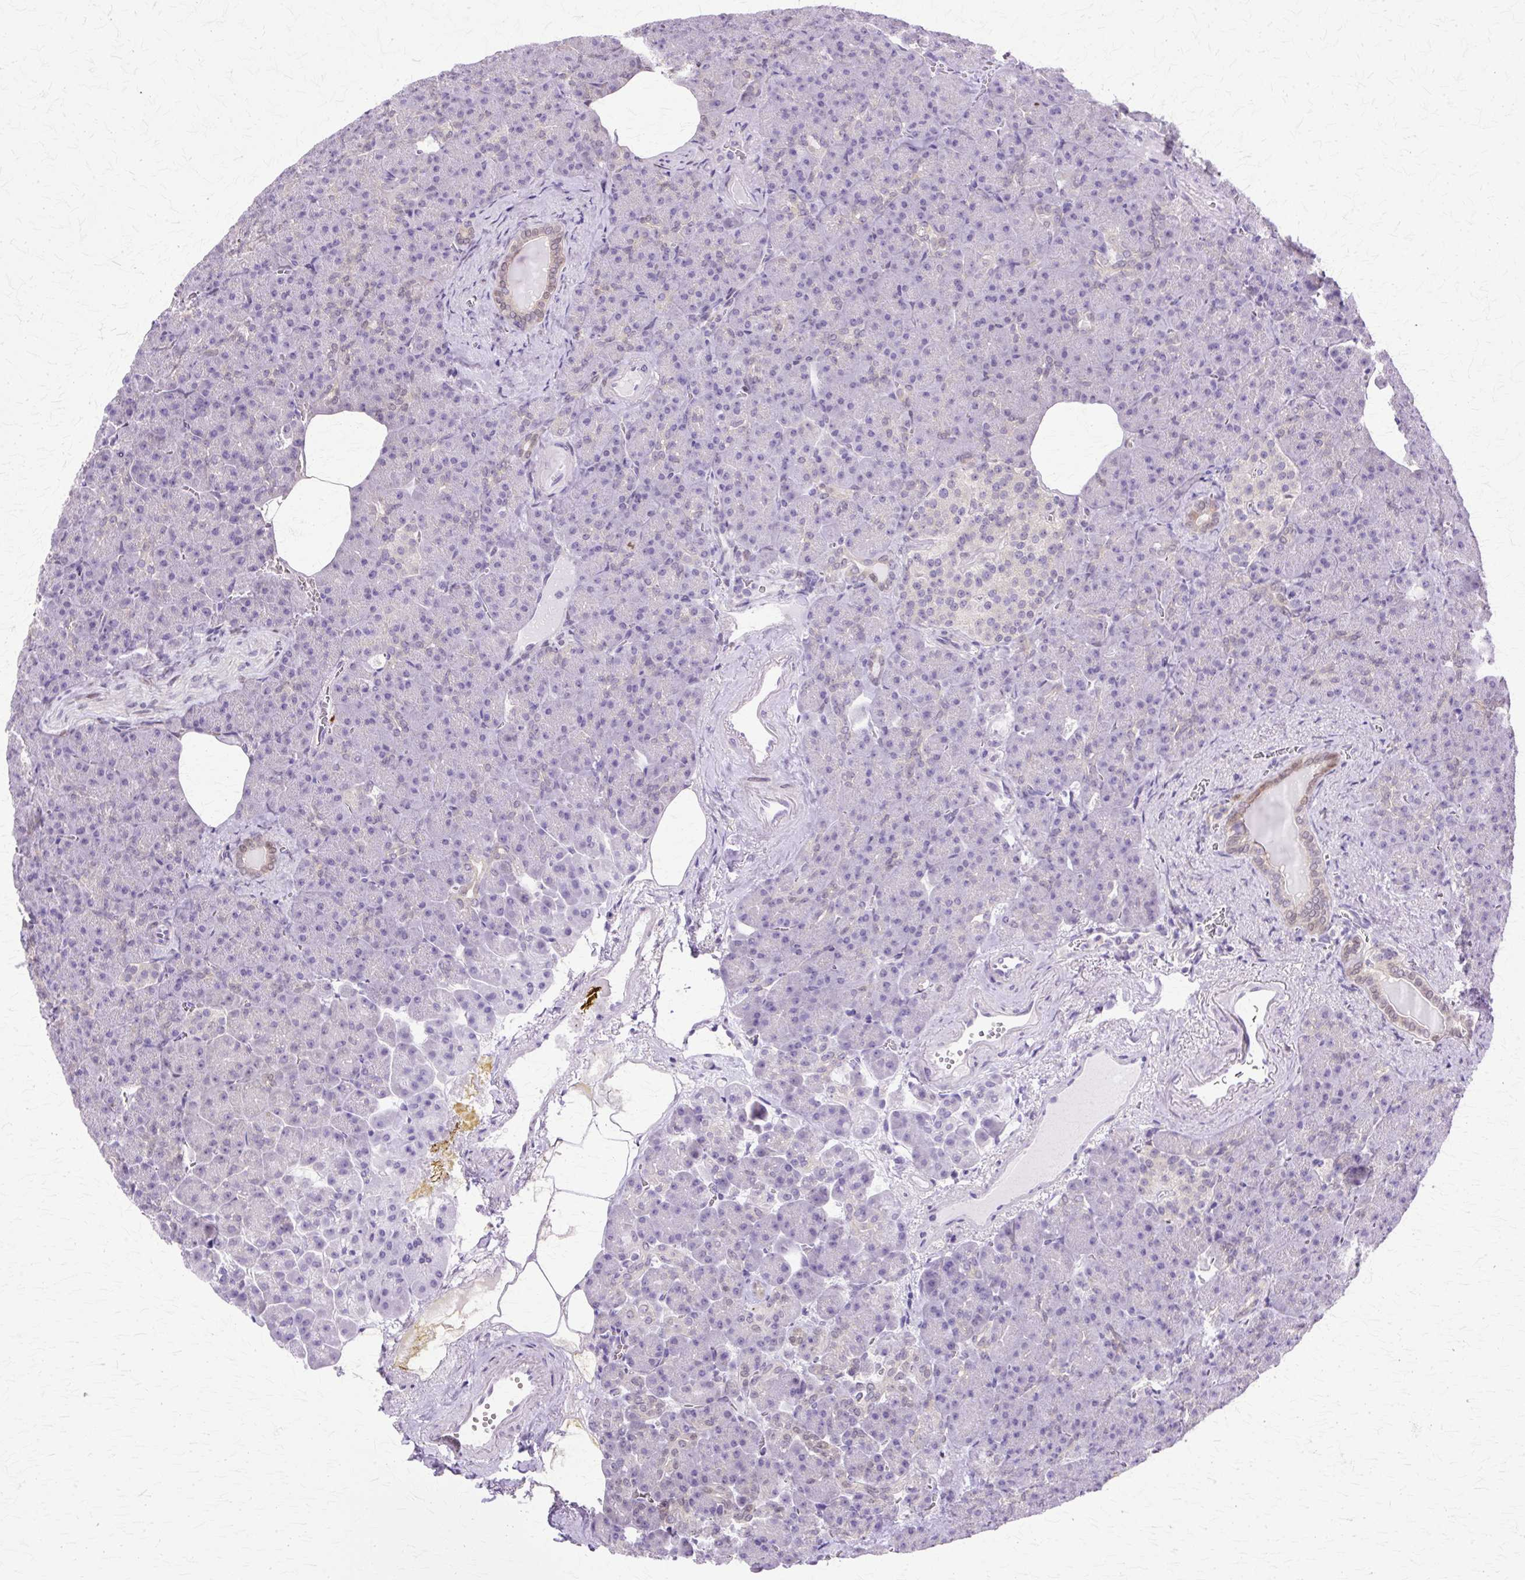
{"staining": {"intensity": "negative", "quantity": "none", "location": "none"}, "tissue": "pancreas", "cell_type": "Exocrine glandular cells", "image_type": "normal", "snomed": [{"axis": "morphology", "description": "Normal tissue, NOS"}, {"axis": "topography", "description": "Pancreas"}], "caption": "Exocrine glandular cells are negative for protein expression in unremarkable human pancreas. (Brightfield microscopy of DAB (3,3'-diaminobenzidine) IHC at high magnification).", "gene": "HSPA1A", "patient": {"sex": "female", "age": 74}}